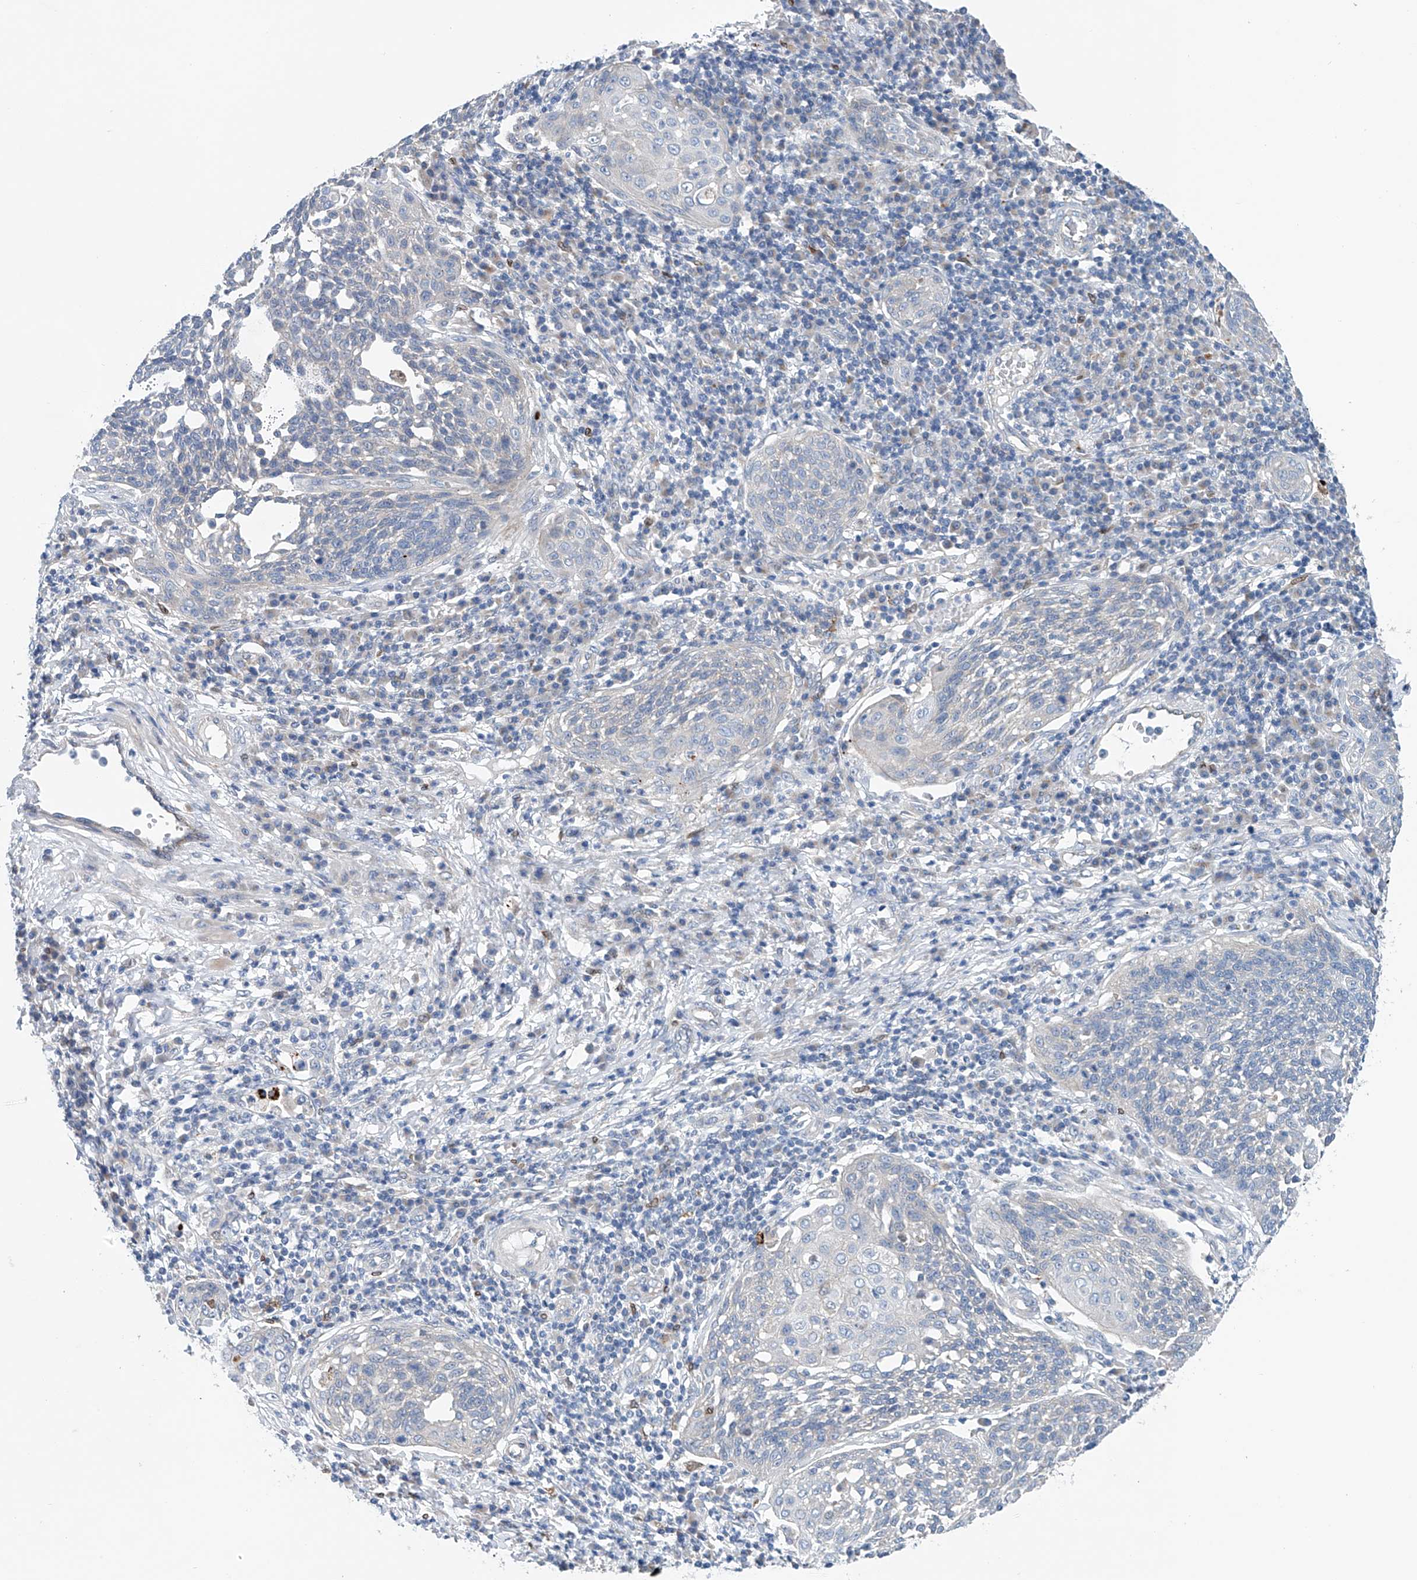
{"staining": {"intensity": "negative", "quantity": "none", "location": "none"}, "tissue": "cervical cancer", "cell_type": "Tumor cells", "image_type": "cancer", "snomed": [{"axis": "morphology", "description": "Squamous cell carcinoma, NOS"}, {"axis": "topography", "description": "Cervix"}], "caption": "High power microscopy photomicrograph of an immunohistochemistry (IHC) photomicrograph of squamous cell carcinoma (cervical), revealing no significant expression in tumor cells.", "gene": "CEP85L", "patient": {"sex": "female", "age": 34}}